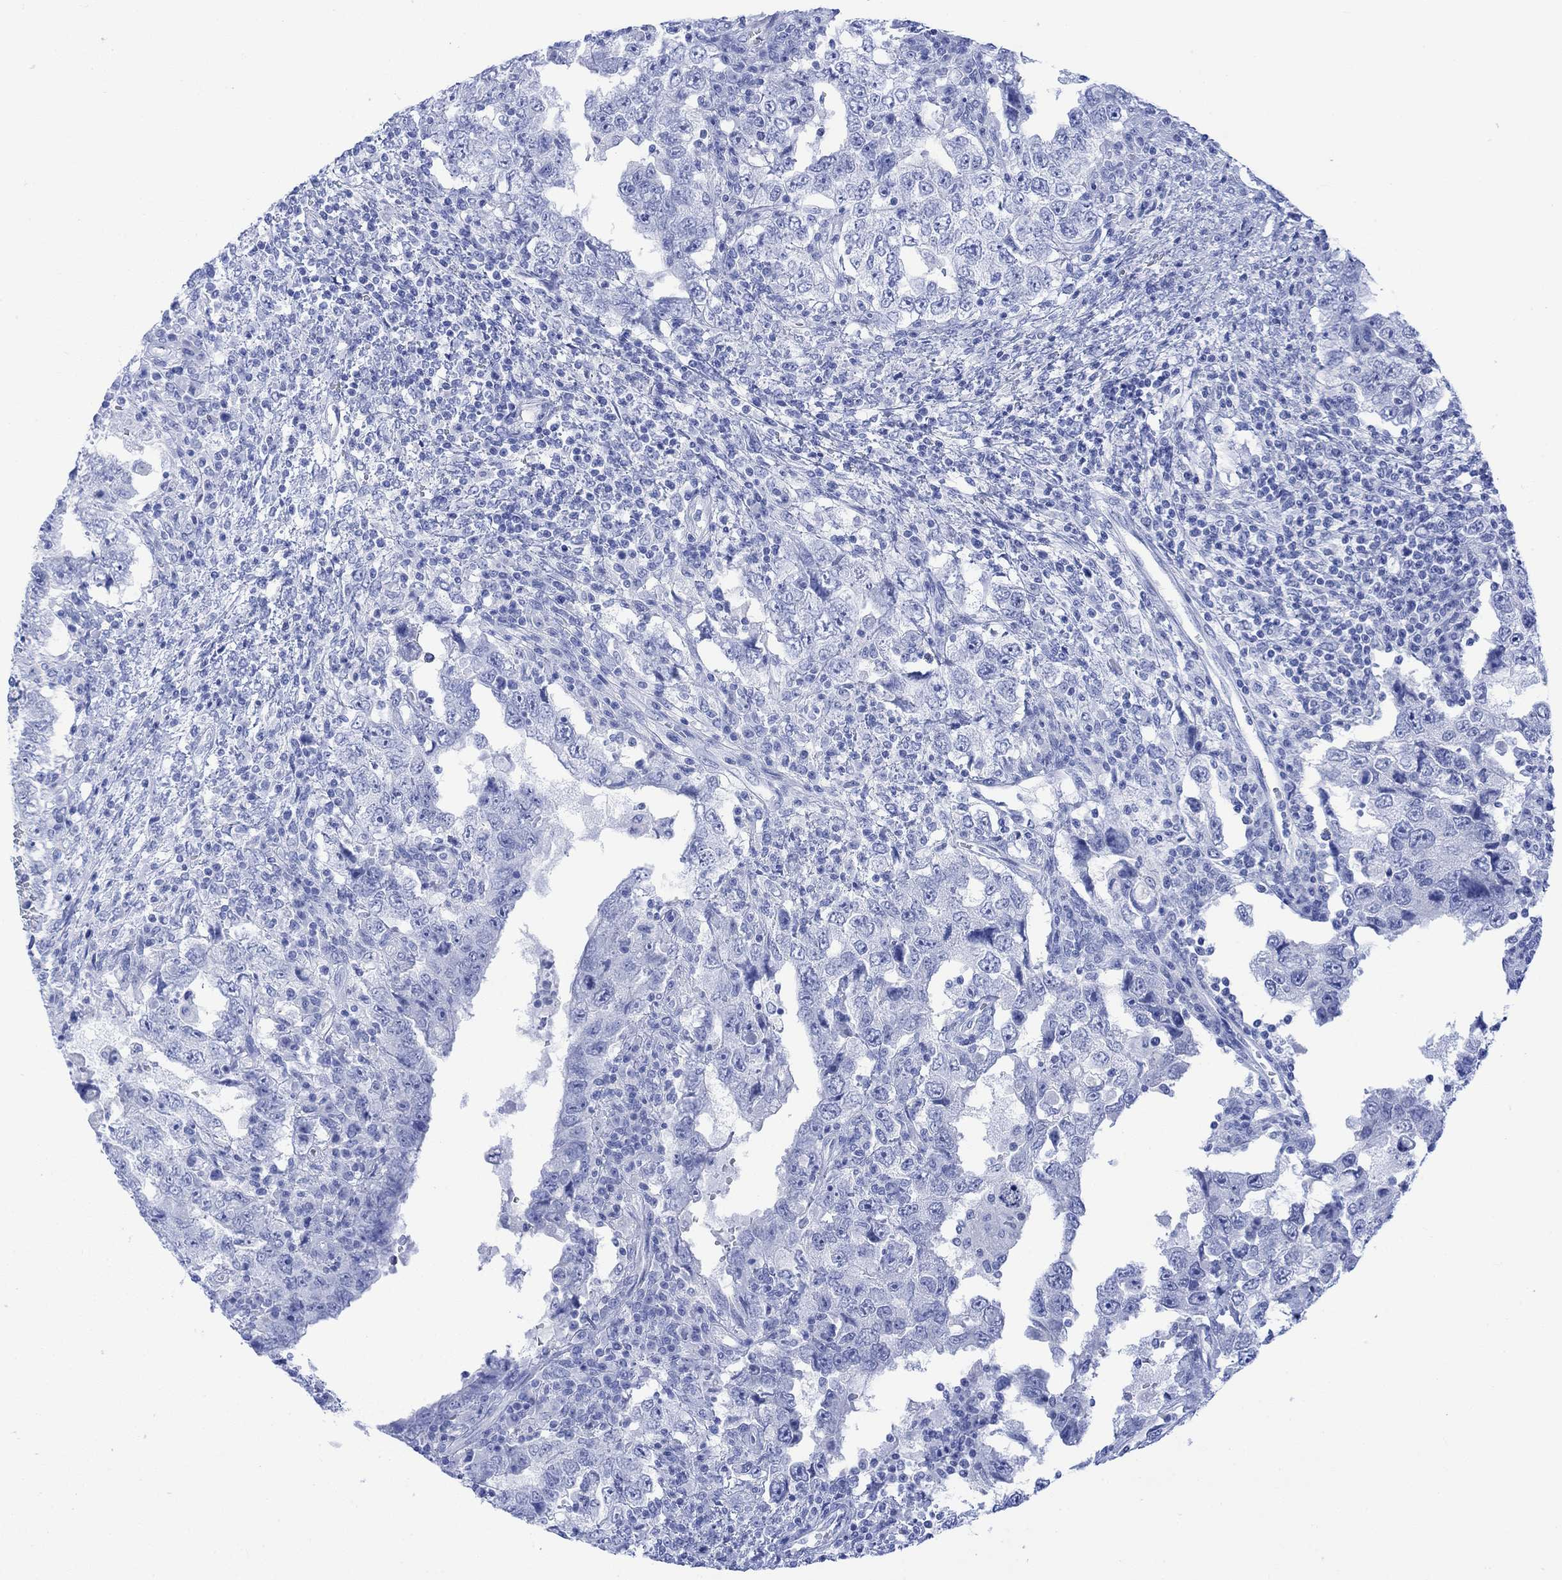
{"staining": {"intensity": "negative", "quantity": "none", "location": "none"}, "tissue": "testis cancer", "cell_type": "Tumor cells", "image_type": "cancer", "snomed": [{"axis": "morphology", "description": "Carcinoma, Embryonal, NOS"}, {"axis": "topography", "description": "Testis"}], "caption": "Immunohistochemical staining of testis cancer (embryonal carcinoma) exhibits no significant positivity in tumor cells.", "gene": "CELF4", "patient": {"sex": "male", "age": 26}}